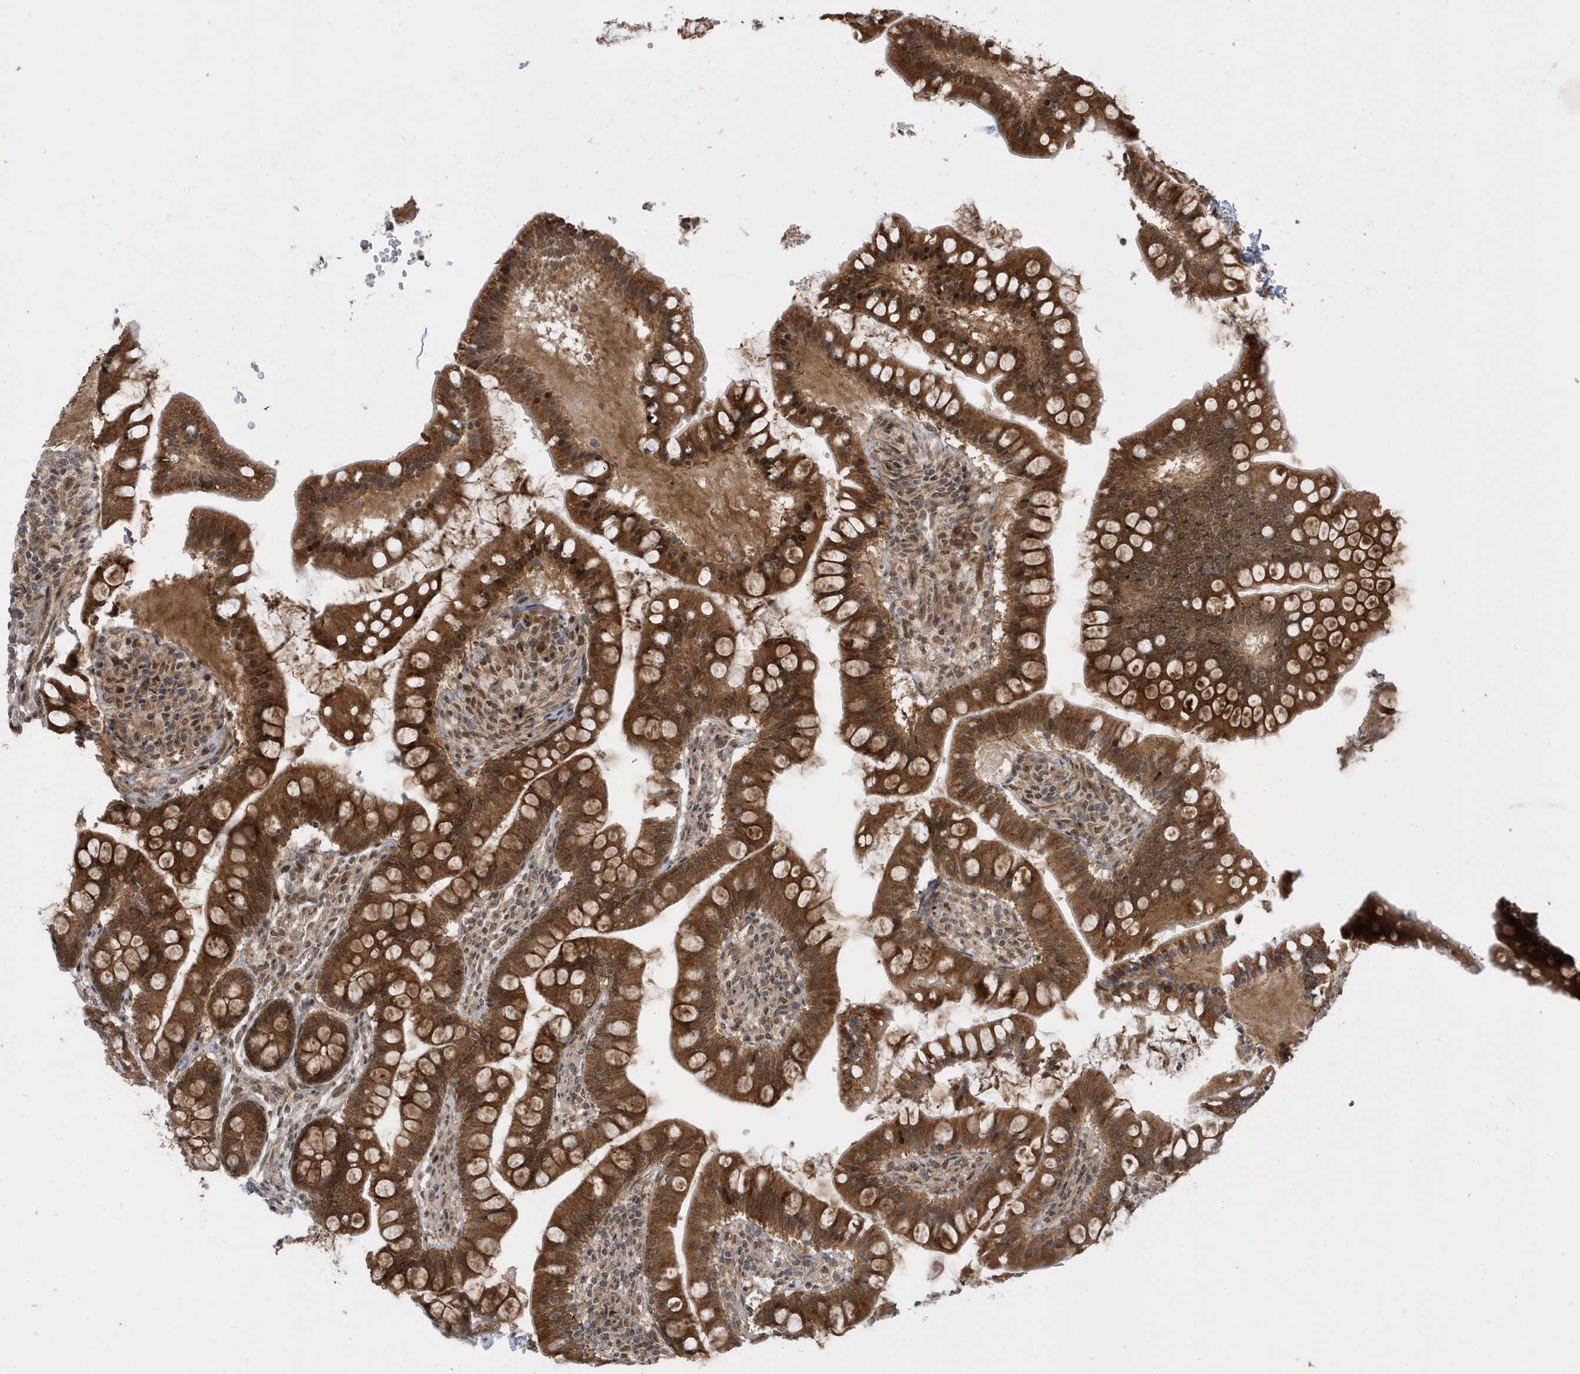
{"staining": {"intensity": "strong", "quantity": ">75%", "location": "cytoplasmic/membranous,nuclear"}, "tissue": "small intestine", "cell_type": "Glandular cells", "image_type": "normal", "snomed": [{"axis": "morphology", "description": "Normal tissue, NOS"}, {"axis": "topography", "description": "Small intestine"}], "caption": "Approximately >75% of glandular cells in normal small intestine demonstrate strong cytoplasmic/membranous,nuclear protein positivity as visualized by brown immunohistochemical staining.", "gene": "USP53", "patient": {"sex": "male", "age": 7}}